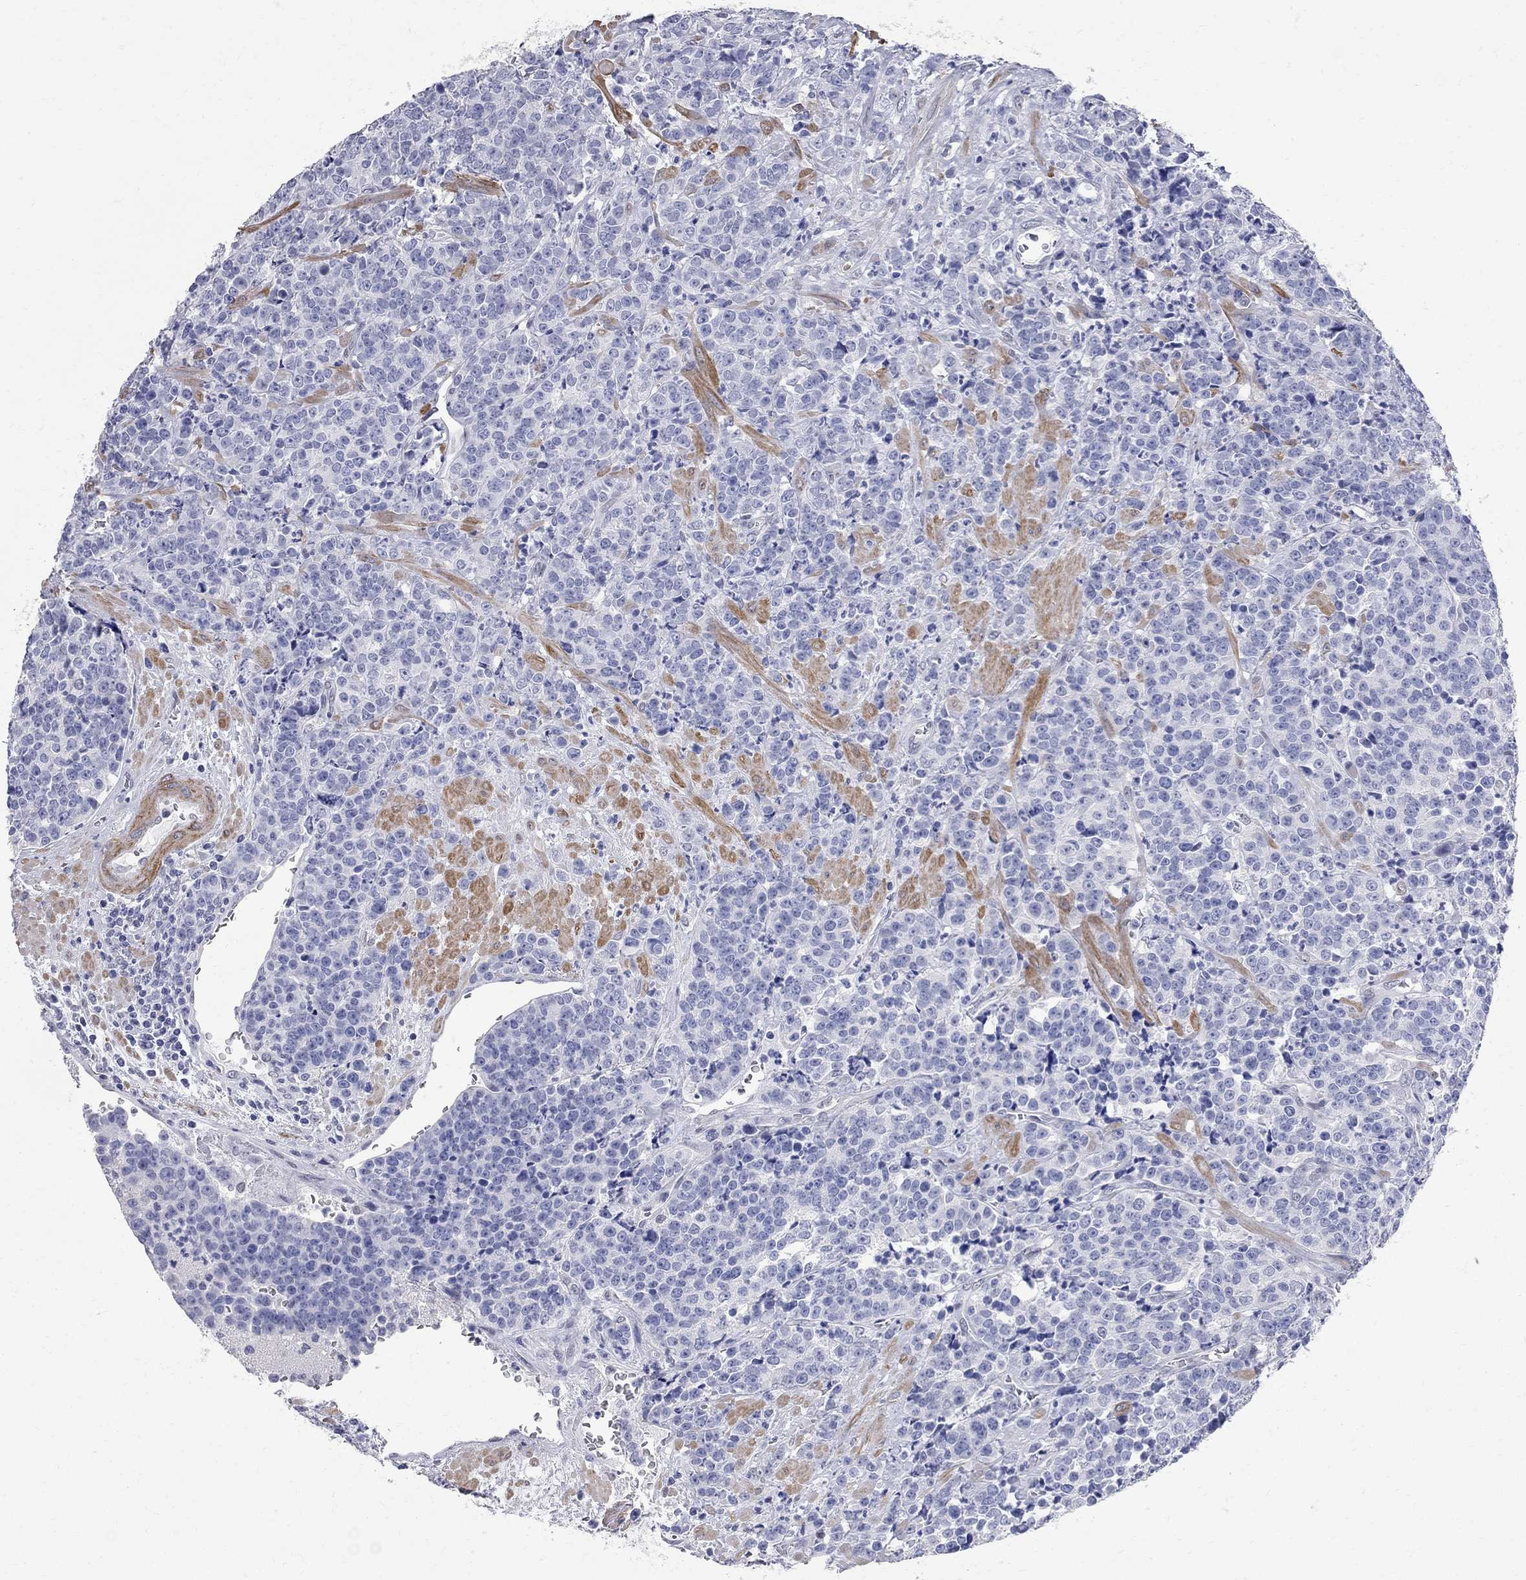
{"staining": {"intensity": "negative", "quantity": "none", "location": "none"}, "tissue": "prostate cancer", "cell_type": "Tumor cells", "image_type": "cancer", "snomed": [{"axis": "morphology", "description": "Adenocarcinoma, NOS"}, {"axis": "topography", "description": "Prostate"}], "caption": "Prostate adenocarcinoma was stained to show a protein in brown. There is no significant expression in tumor cells.", "gene": "BPIFB1", "patient": {"sex": "male", "age": 67}}